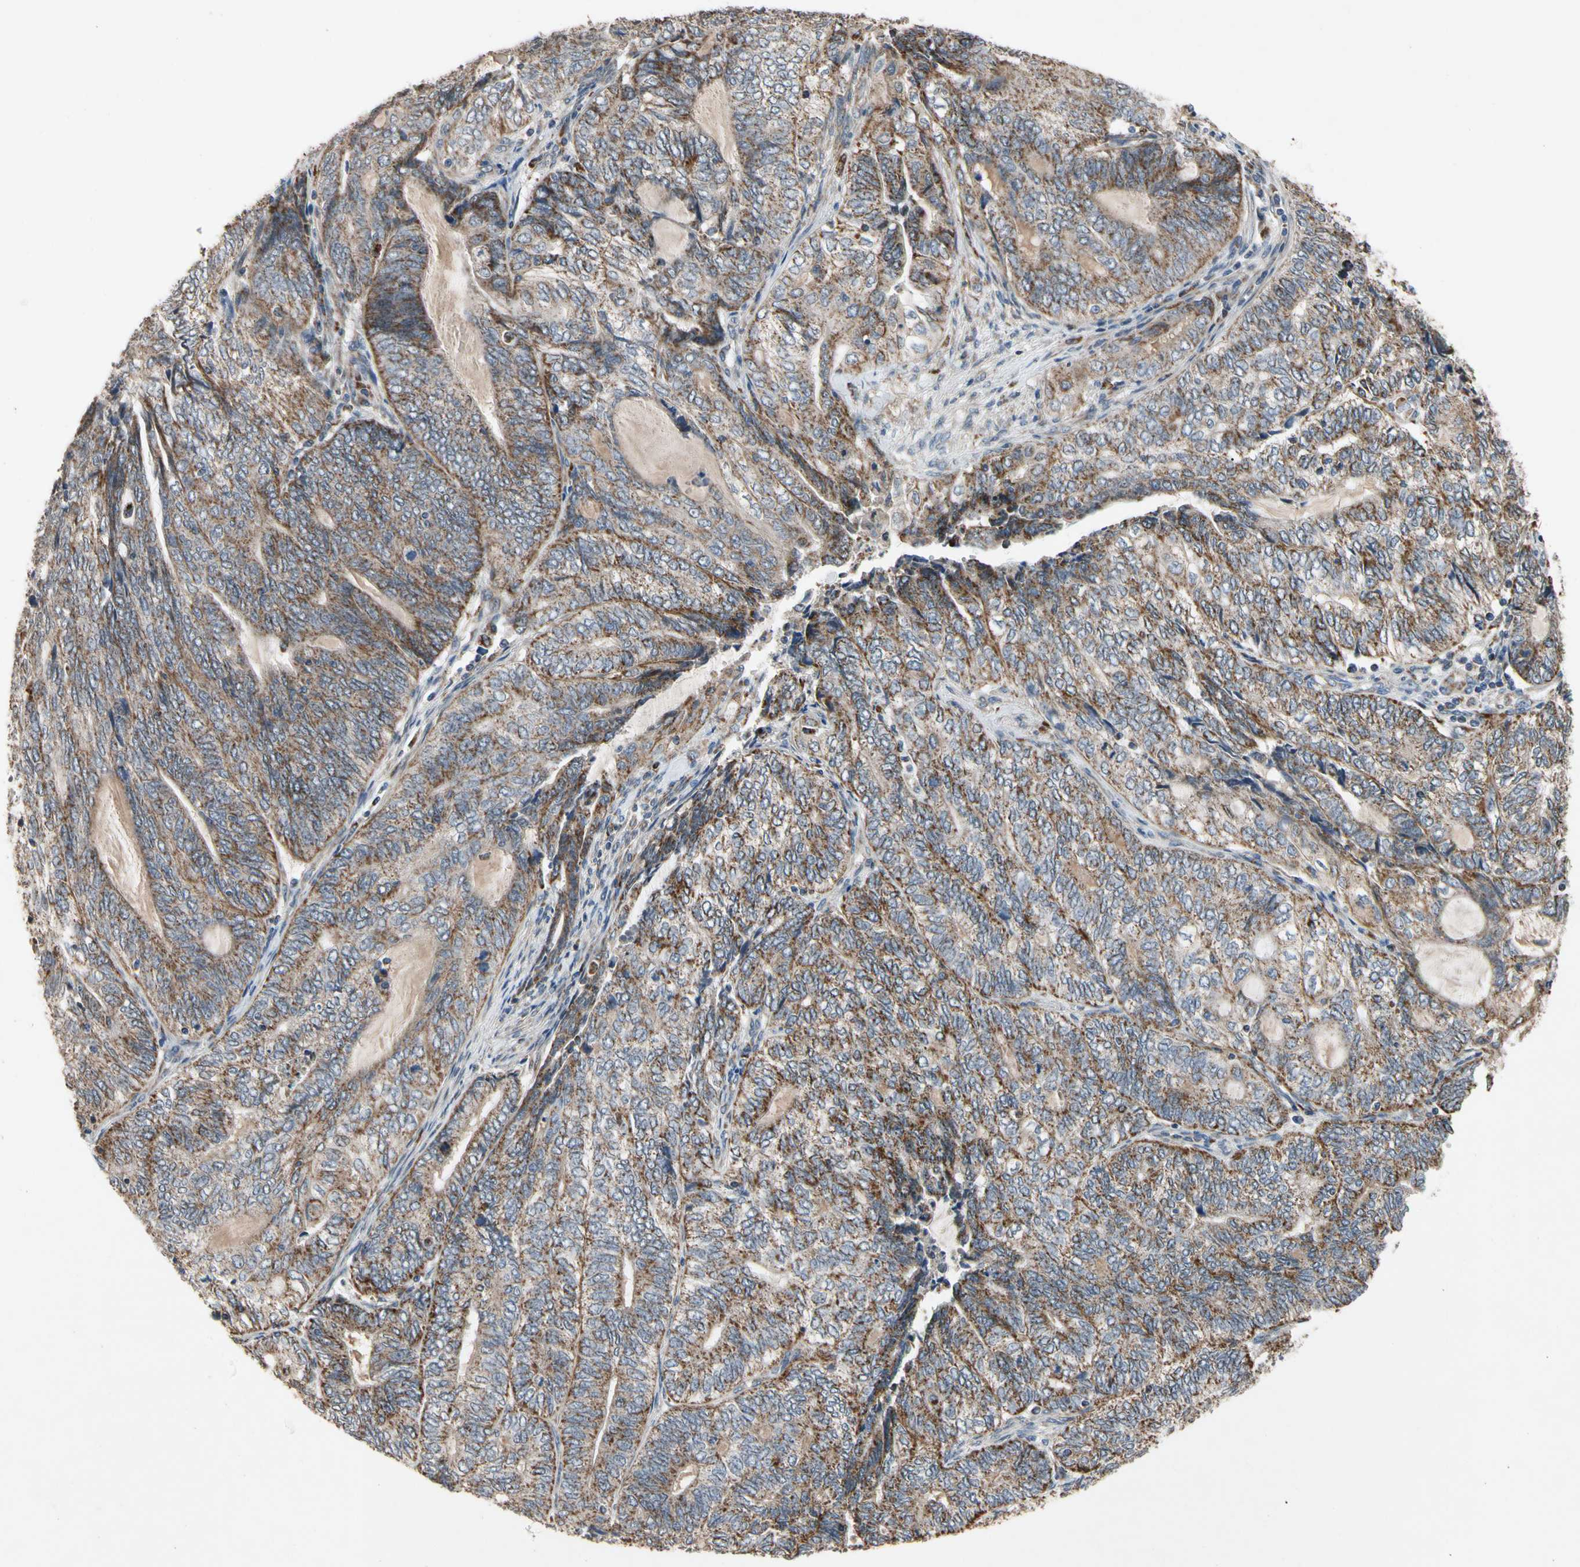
{"staining": {"intensity": "moderate", "quantity": ">75%", "location": "cytoplasmic/membranous"}, "tissue": "endometrial cancer", "cell_type": "Tumor cells", "image_type": "cancer", "snomed": [{"axis": "morphology", "description": "Adenocarcinoma, NOS"}, {"axis": "topography", "description": "Uterus"}, {"axis": "topography", "description": "Endometrium"}], "caption": "Moderate cytoplasmic/membranous expression is appreciated in approximately >75% of tumor cells in endometrial adenocarcinoma.", "gene": "GPD2", "patient": {"sex": "female", "age": 70}}